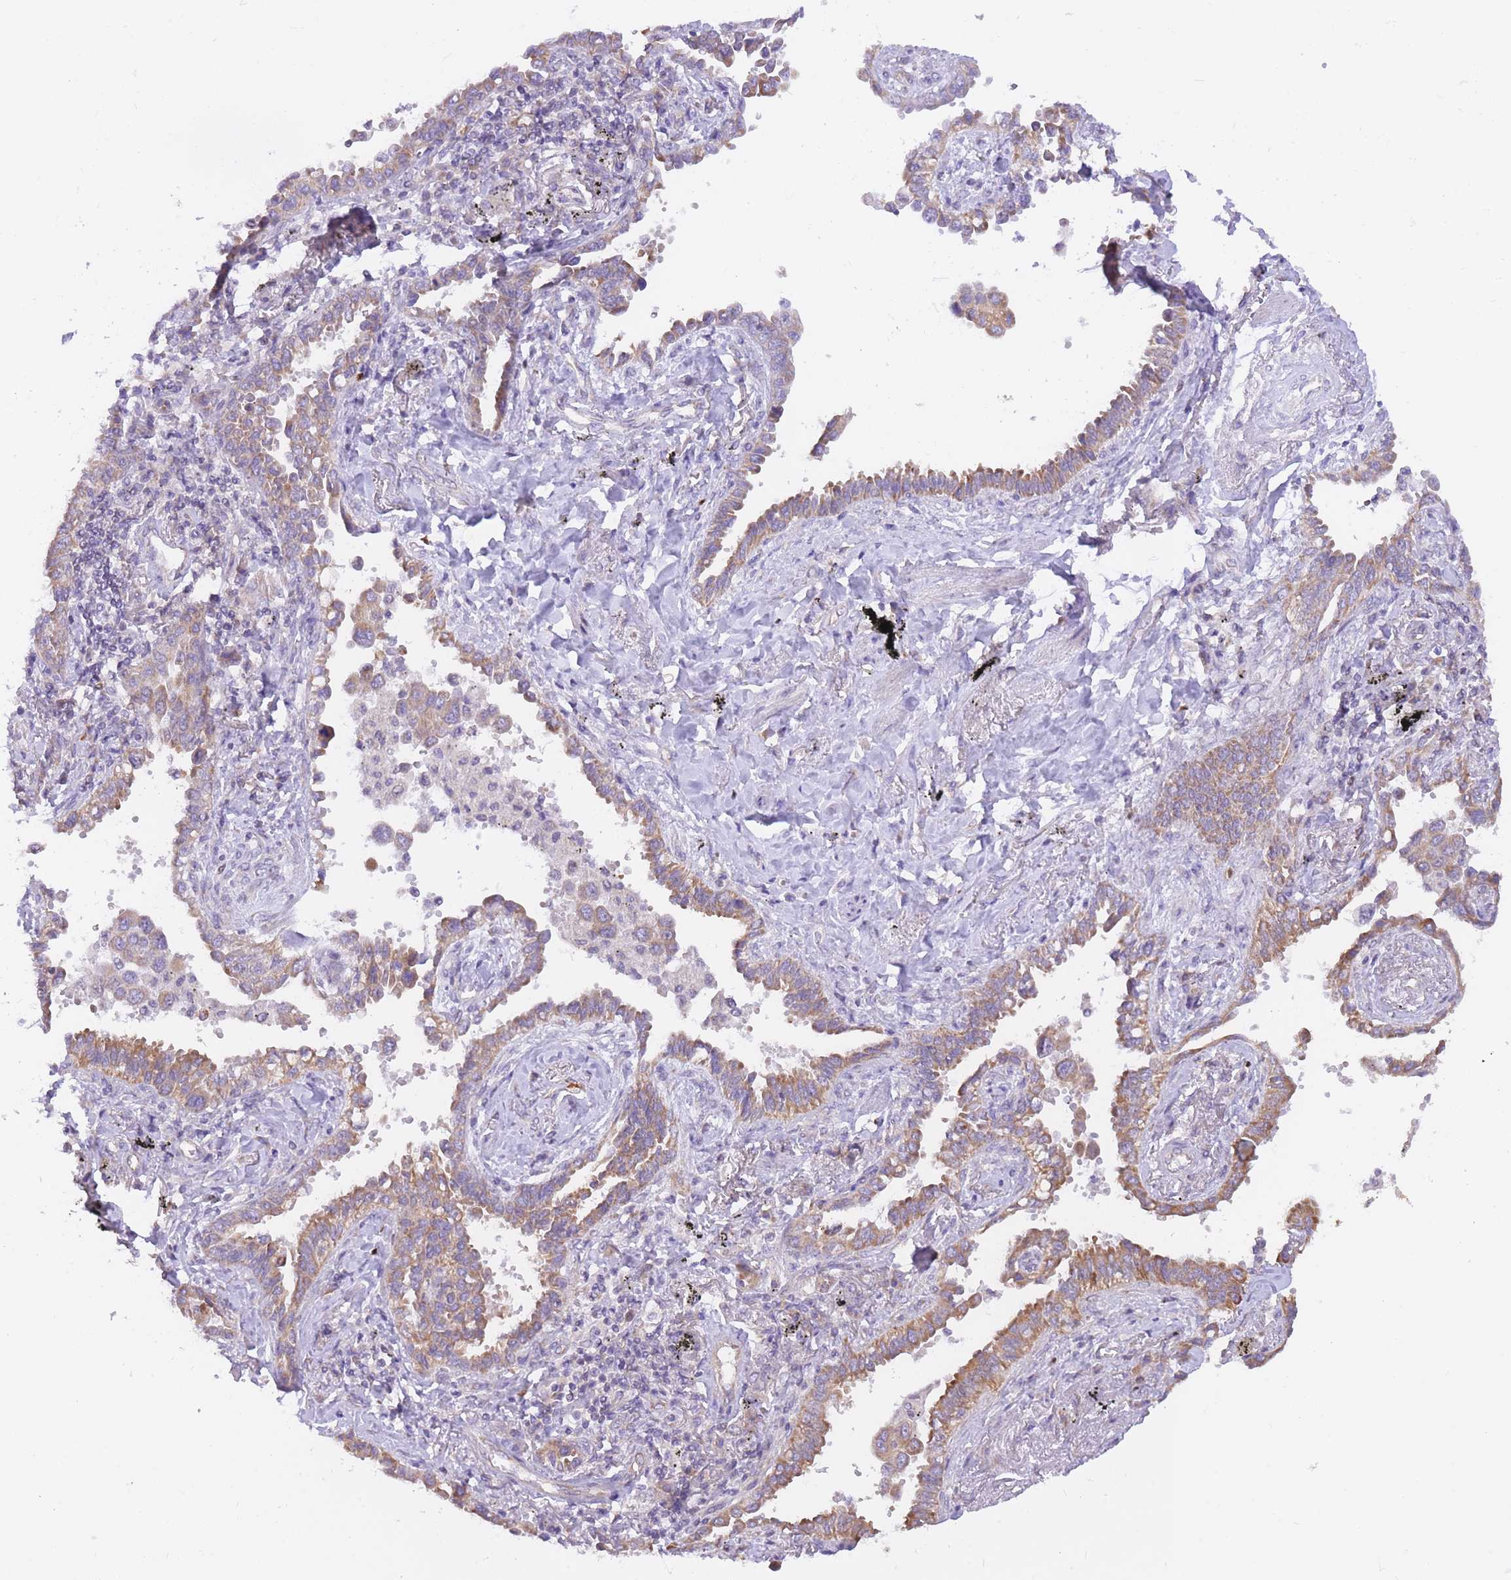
{"staining": {"intensity": "moderate", "quantity": "25%-75%", "location": "cytoplasmic/membranous"}, "tissue": "lung cancer", "cell_type": "Tumor cells", "image_type": "cancer", "snomed": [{"axis": "morphology", "description": "Adenocarcinoma, NOS"}, {"axis": "topography", "description": "Lung"}], "caption": "Protein expression analysis of lung cancer (adenocarcinoma) displays moderate cytoplasmic/membranous staining in approximately 25%-75% of tumor cells.", "gene": "TOPAZ1", "patient": {"sex": "male", "age": 67}}